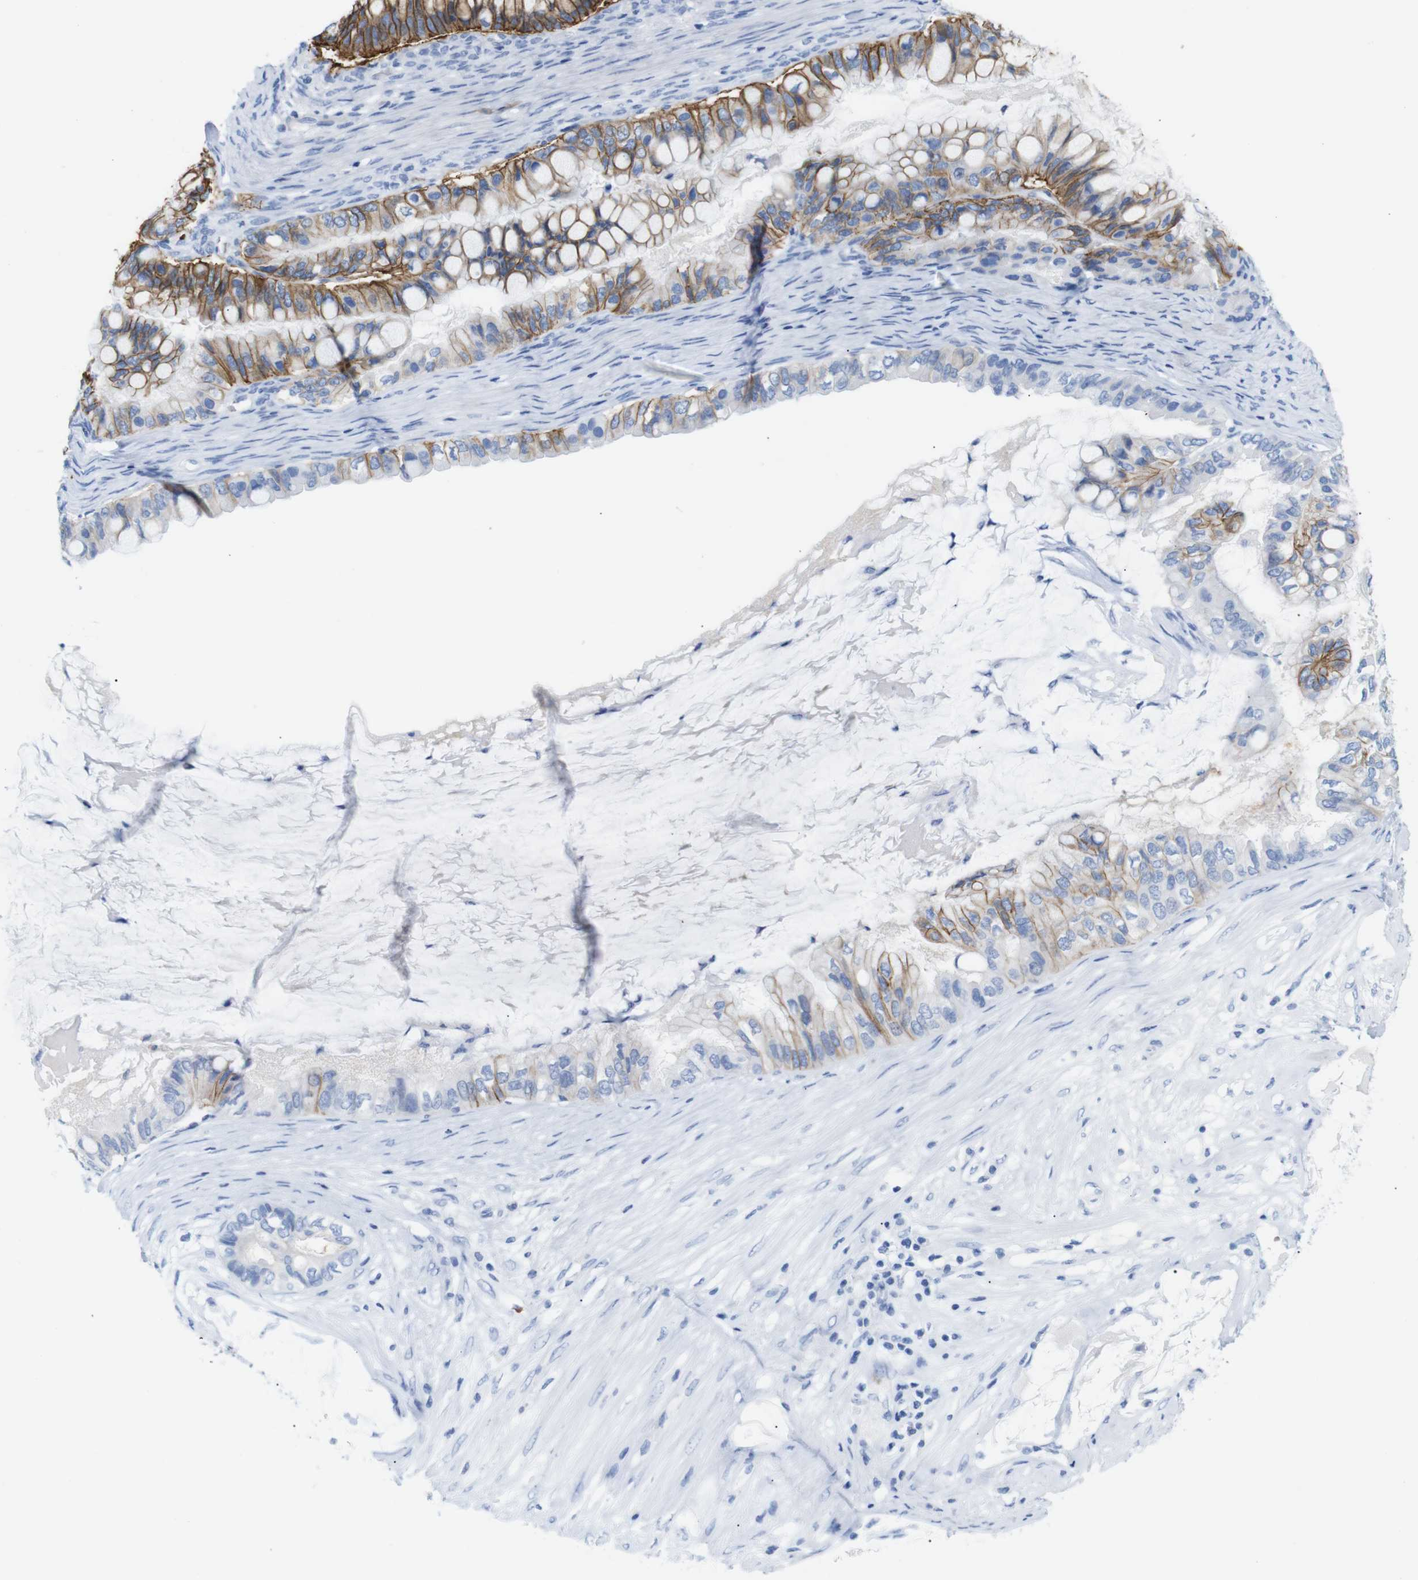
{"staining": {"intensity": "moderate", "quantity": "25%-75%", "location": "cytoplasmic/membranous"}, "tissue": "ovarian cancer", "cell_type": "Tumor cells", "image_type": "cancer", "snomed": [{"axis": "morphology", "description": "Cystadenocarcinoma, mucinous, NOS"}, {"axis": "topography", "description": "Ovary"}], "caption": "Ovarian cancer stained for a protein (brown) shows moderate cytoplasmic/membranous positive expression in approximately 25%-75% of tumor cells.", "gene": "ERVMER34-1", "patient": {"sex": "female", "age": 80}}